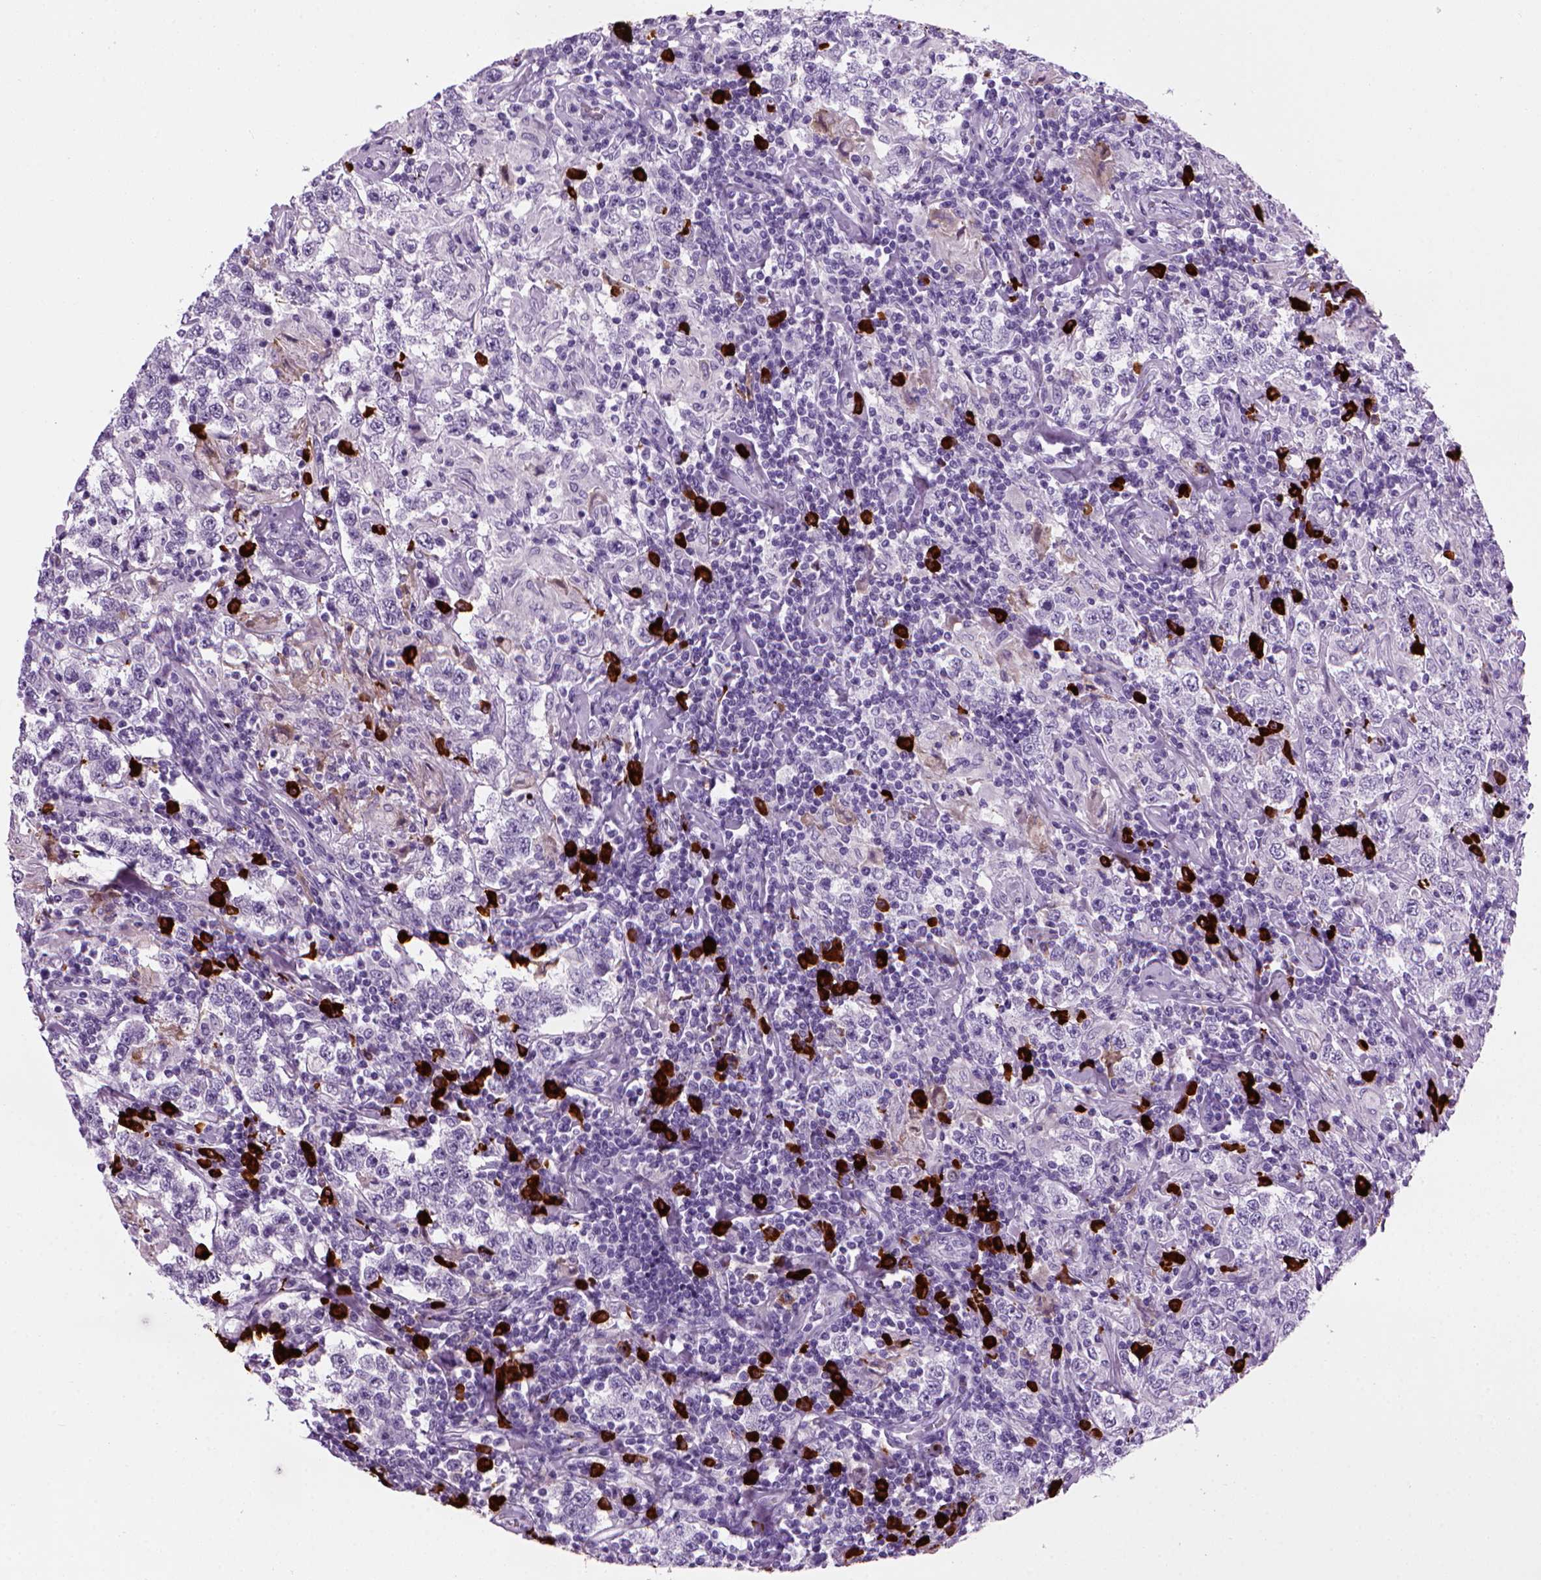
{"staining": {"intensity": "negative", "quantity": "none", "location": "none"}, "tissue": "testis cancer", "cell_type": "Tumor cells", "image_type": "cancer", "snomed": [{"axis": "morphology", "description": "Seminoma, NOS"}, {"axis": "morphology", "description": "Carcinoma, Embryonal, NOS"}, {"axis": "topography", "description": "Testis"}], "caption": "This is an immunohistochemistry (IHC) photomicrograph of testis cancer. There is no positivity in tumor cells.", "gene": "MZB1", "patient": {"sex": "male", "age": 41}}